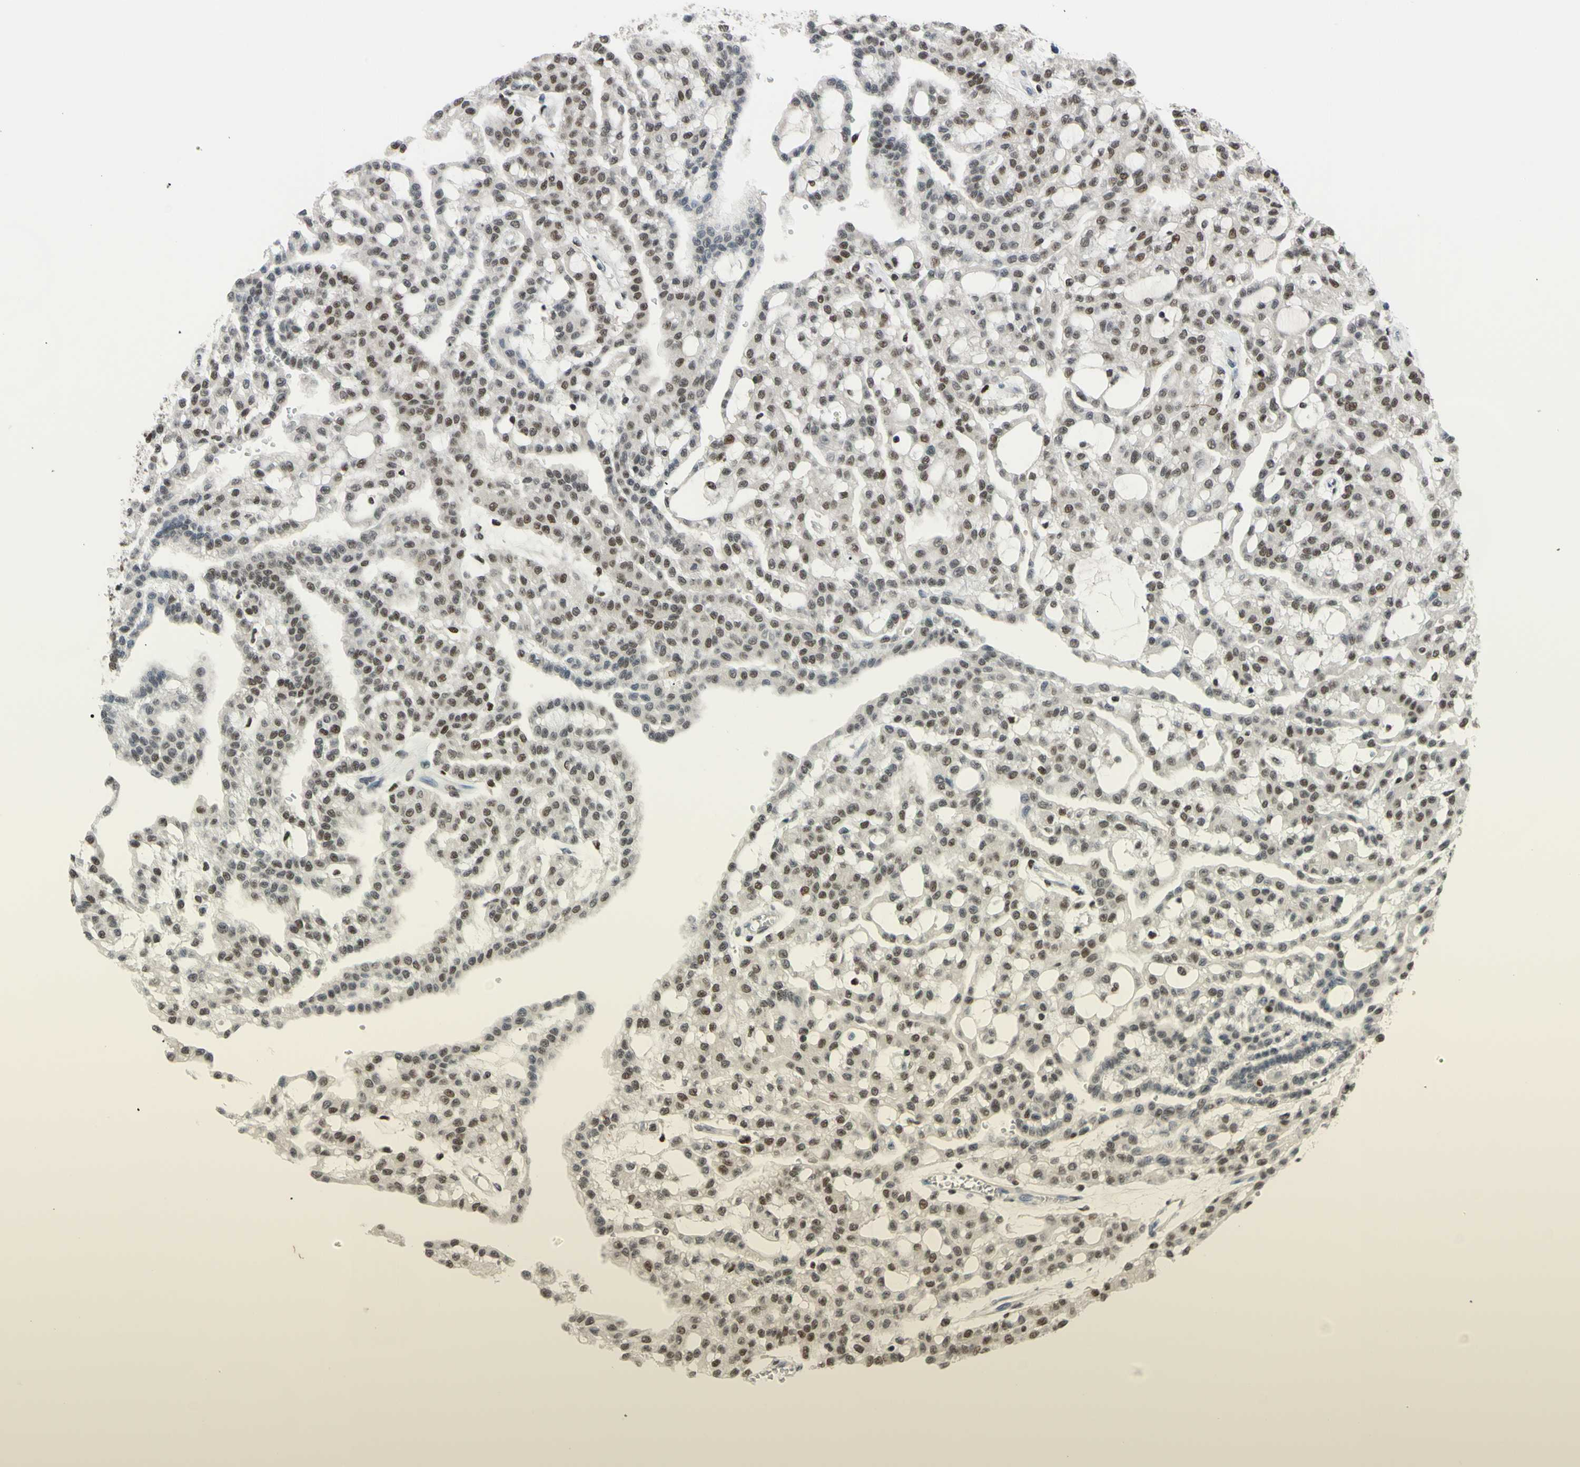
{"staining": {"intensity": "weak", "quantity": ">75%", "location": "cytoplasmic/membranous"}, "tissue": "renal cancer", "cell_type": "Tumor cells", "image_type": "cancer", "snomed": [{"axis": "morphology", "description": "Adenocarcinoma, NOS"}, {"axis": "topography", "description": "Kidney"}], "caption": "Renal cancer (adenocarcinoma) stained for a protein (brown) displays weak cytoplasmic/membranous positive expression in approximately >75% of tumor cells.", "gene": "FKBP5", "patient": {"sex": "male", "age": 63}}